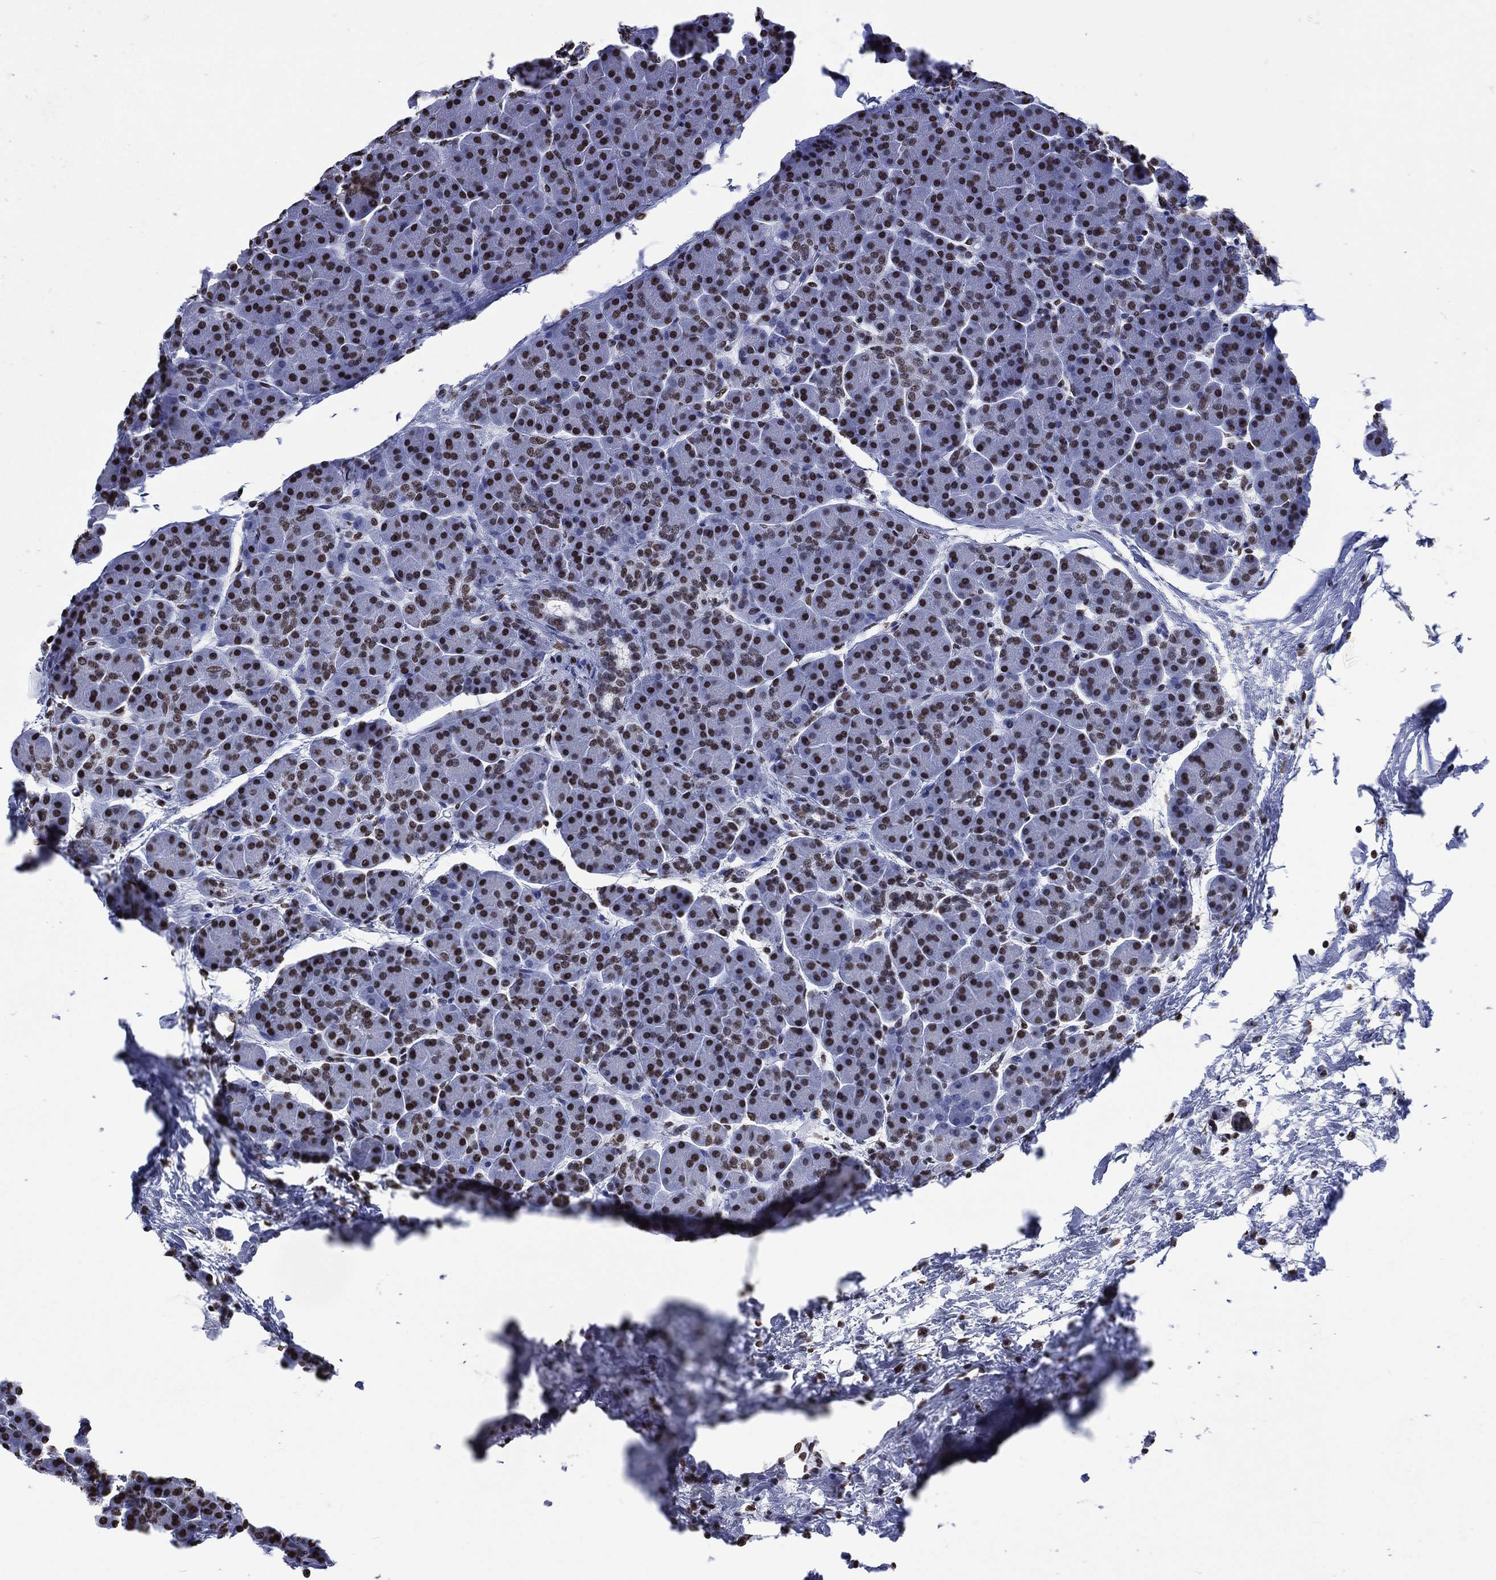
{"staining": {"intensity": "strong", "quantity": ">75%", "location": "nuclear"}, "tissue": "pancreas", "cell_type": "Exocrine glandular cells", "image_type": "normal", "snomed": [{"axis": "morphology", "description": "Normal tissue, NOS"}, {"axis": "topography", "description": "Pancreas"}], "caption": "Protein analysis of unremarkable pancreas exhibits strong nuclear positivity in about >75% of exocrine glandular cells. The protein is shown in brown color, while the nuclei are stained blue.", "gene": "RETREG2", "patient": {"sex": "female", "age": 44}}